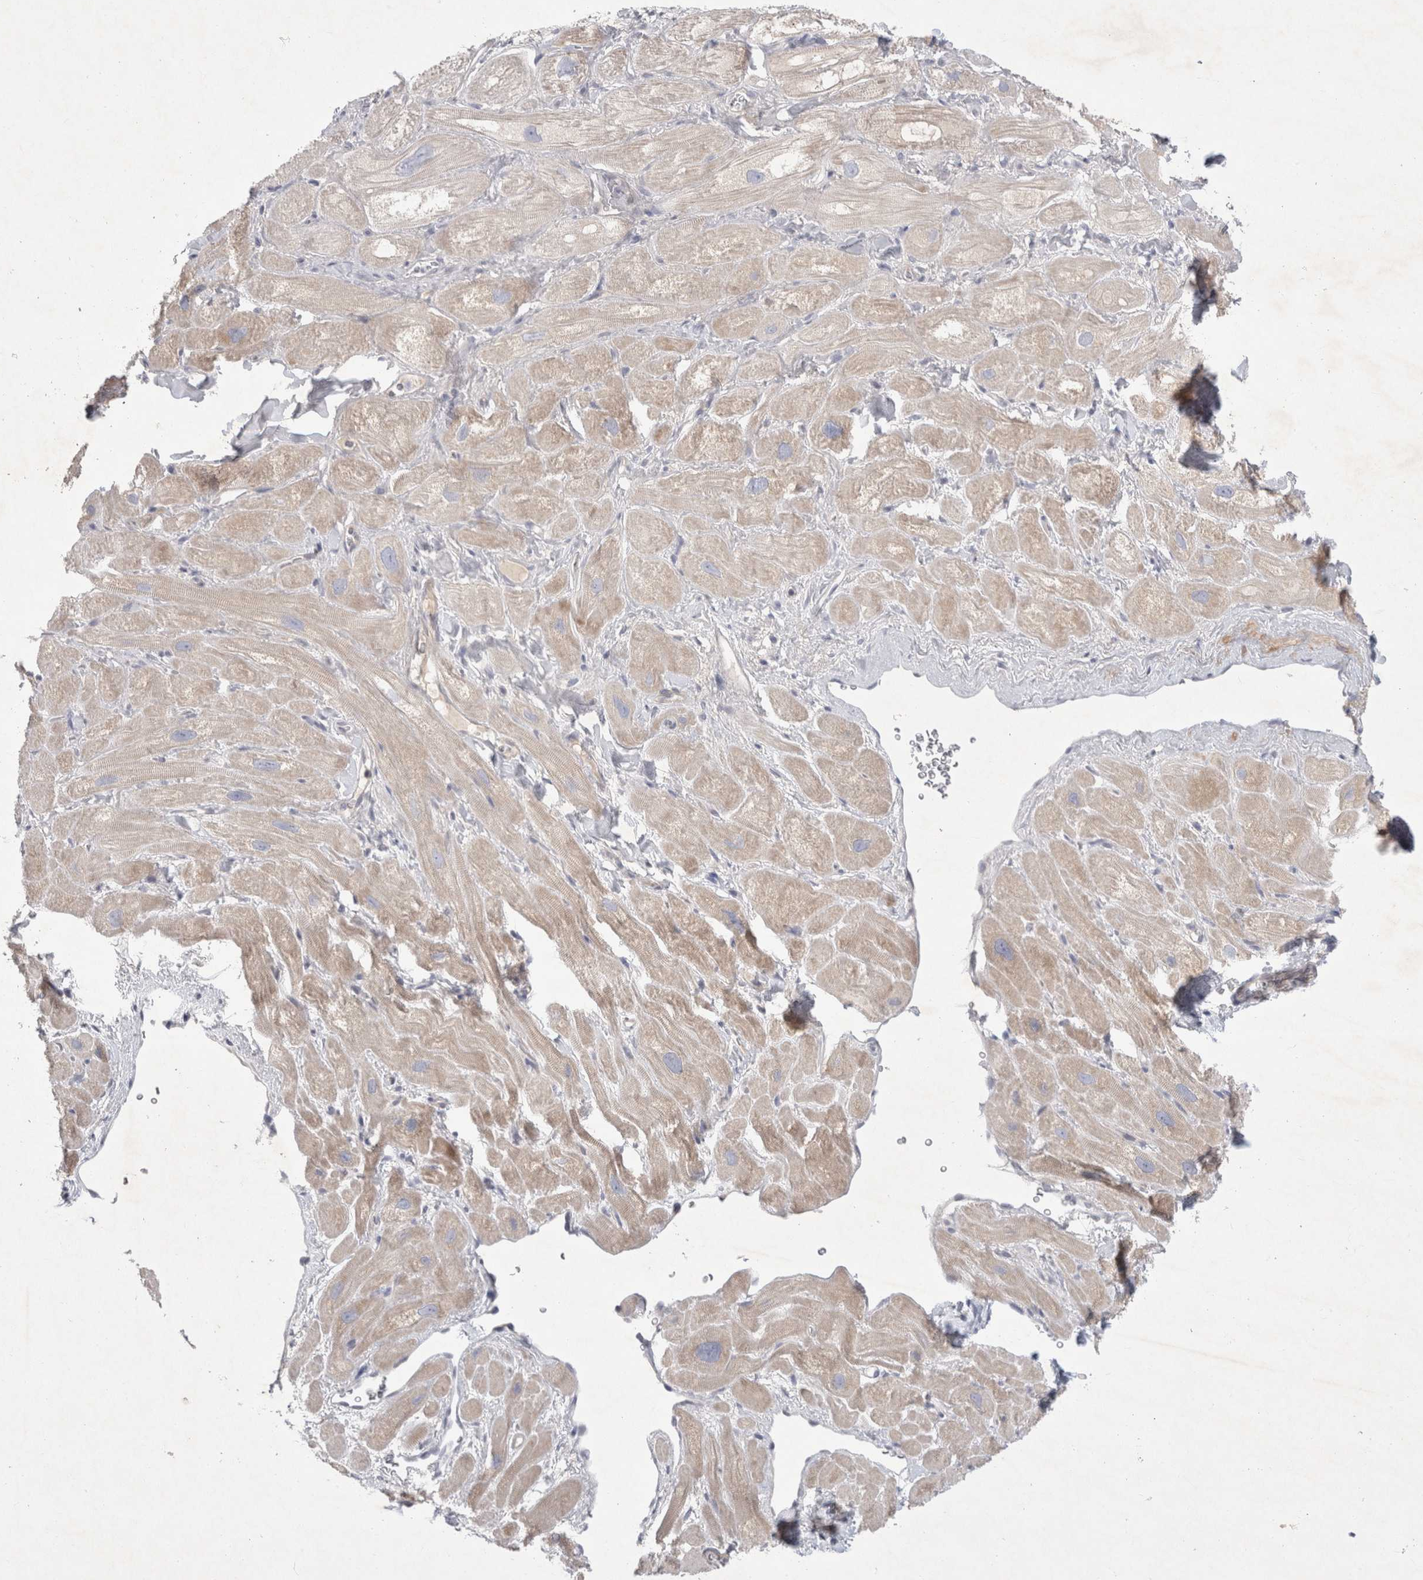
{"staining": {"intensity": "moderate", "quantity": "<25%", "location": "cytoplasmic/membranous"}, "tissue": "heart muscle", "cell_type": "Cardiomyocytes", "image_type": "normal", "snomed": [{"axis": "morphology", "description": "Normal tissue, NOS"}, {"axis": "topography", "description": "Heart"}], "caption": "Immunohistochemical staining of normal human heart muscle shows <25% levels of moderate cytoplasmic/membranous protein expression in about <25% of cardiomyocytes.", "gene": "BZW2", "patient": {"sex": "male", "age": 49}}